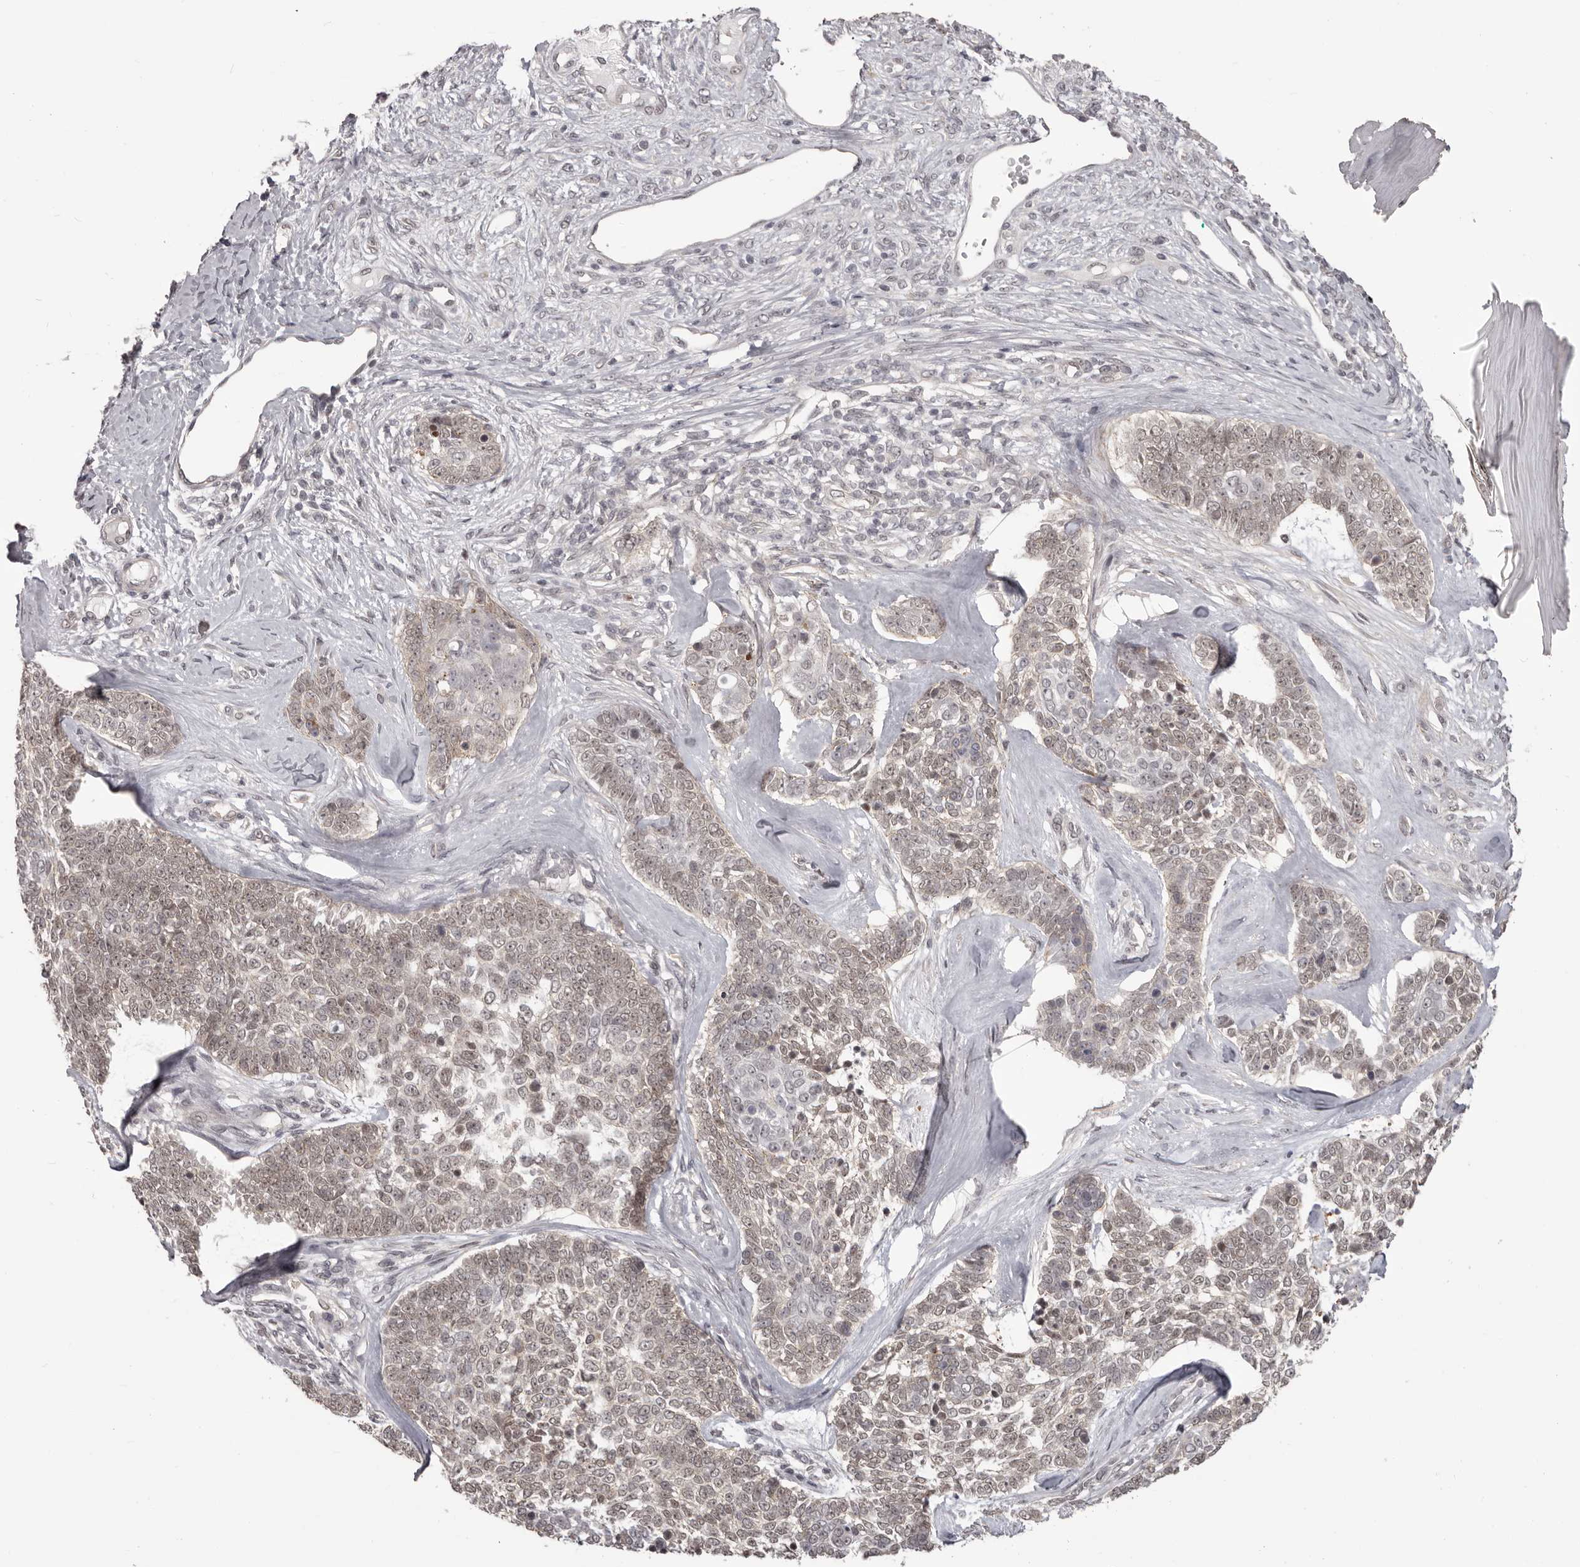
{"staining": {"intensity": "weak", "quantity": "25%-75%", "location": "nuclear"}, "tissue": "skin cancer", "cell_type": "Tumor cells", "image_type": "cancer", "snomed": [{"axis": "morphology", "description": "Basal cell carcinoma"}, {"axis": "topography", "description": "Skin"}], "caption": "Weak nuclear expression is identified in about 25%-75% of tumor cells in skin basal cell carcinoma. Nuclei are stained in blue.", "gene": "RNF2", "patient": {"sex": "female", "age": 81}}